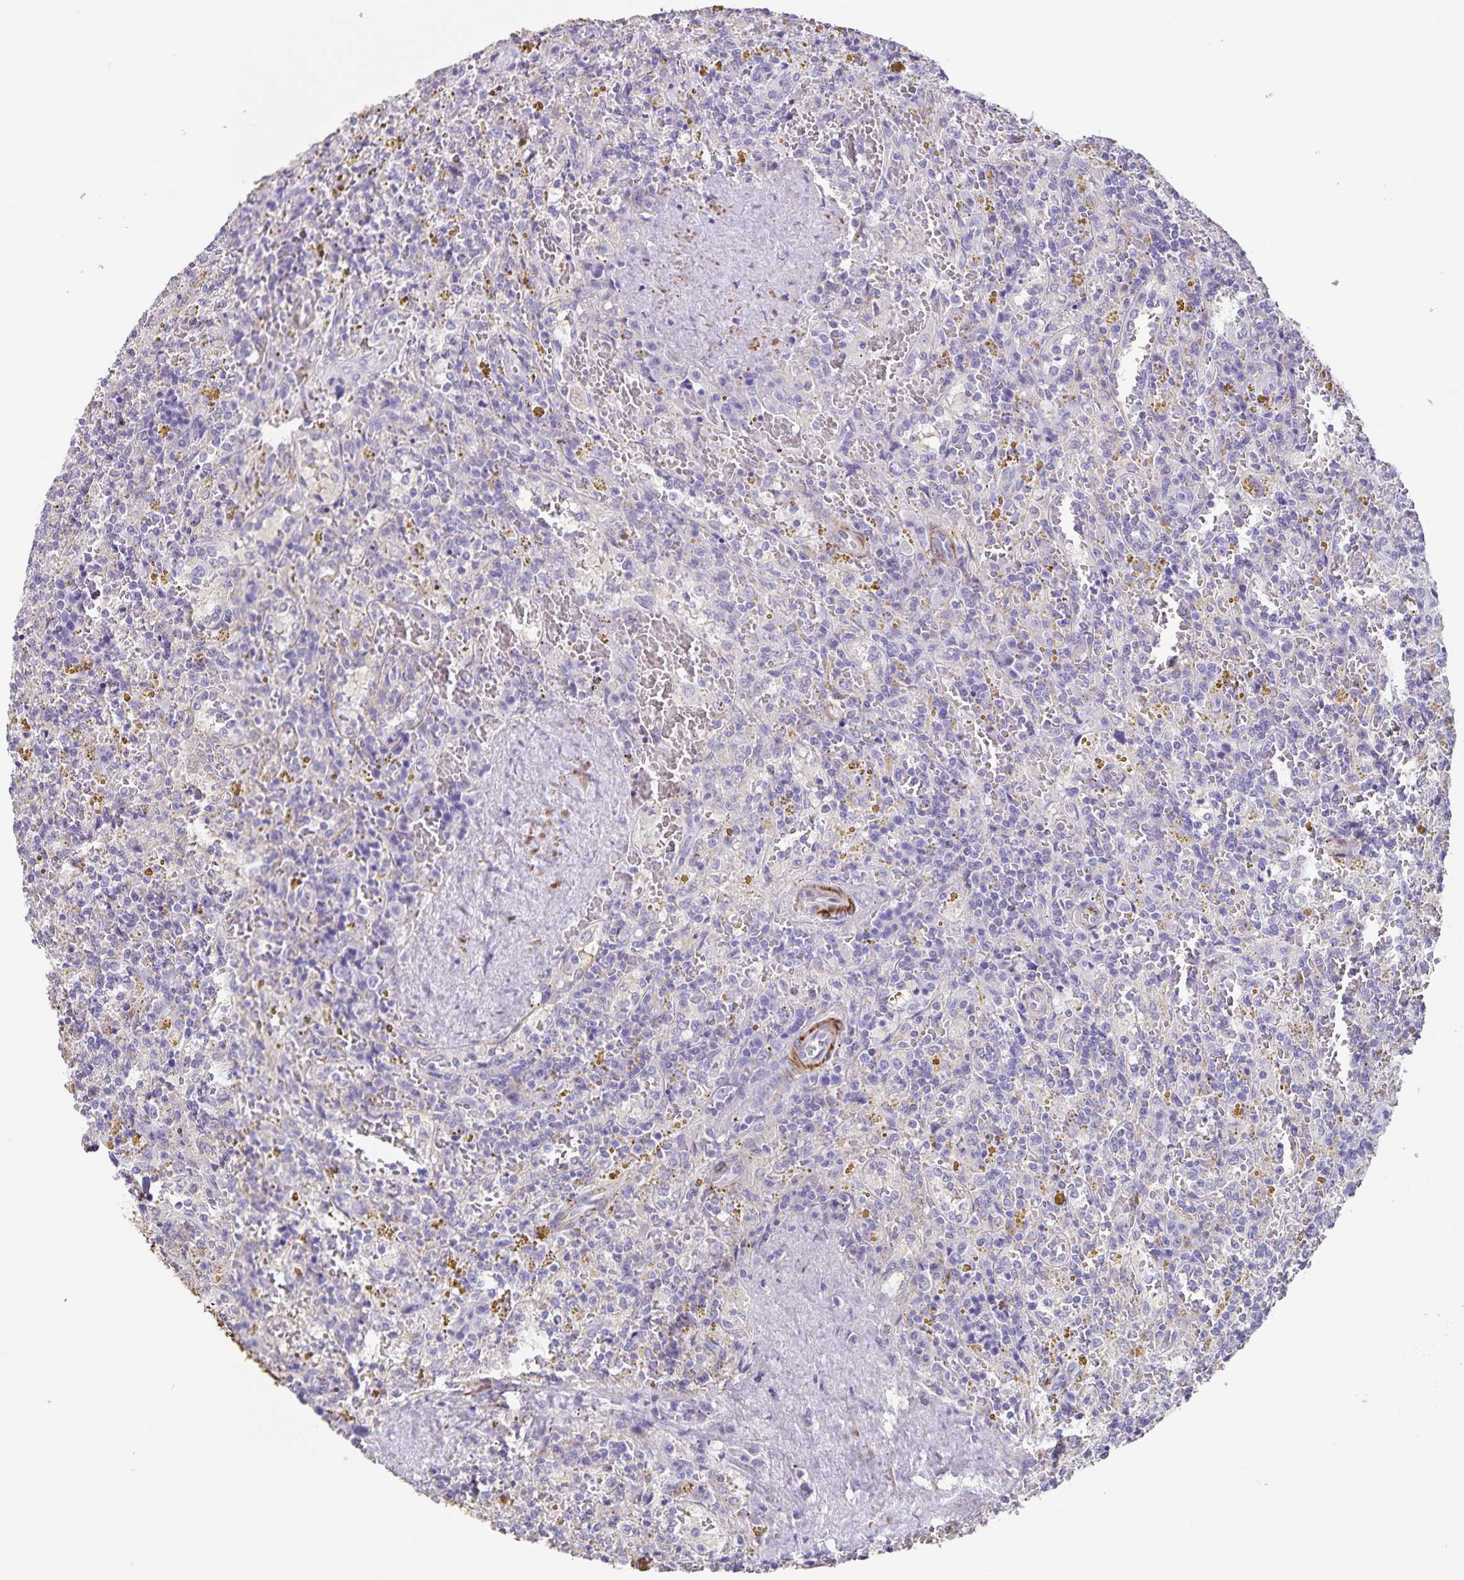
{"staining": {"intensity": "negative", "quantity": "none", "location": "none"}, "tissue": "lymphoma", "cell_type": "Tumor cells", "image_type": "cancer", "snomed": [{"axis": "morphology", "description": "Malignant lymphoma, non-Hodgkin's type, Low grade"}, {"axis": "topography", "description": "Spleen"}], "caption": "An immunohistochemistry photomicrograph of lymphoma is shown. There is no staining in tumor cells of lymphoma.", "gene": "SYNM", "patient": {"sex": "female", "age": 65}}